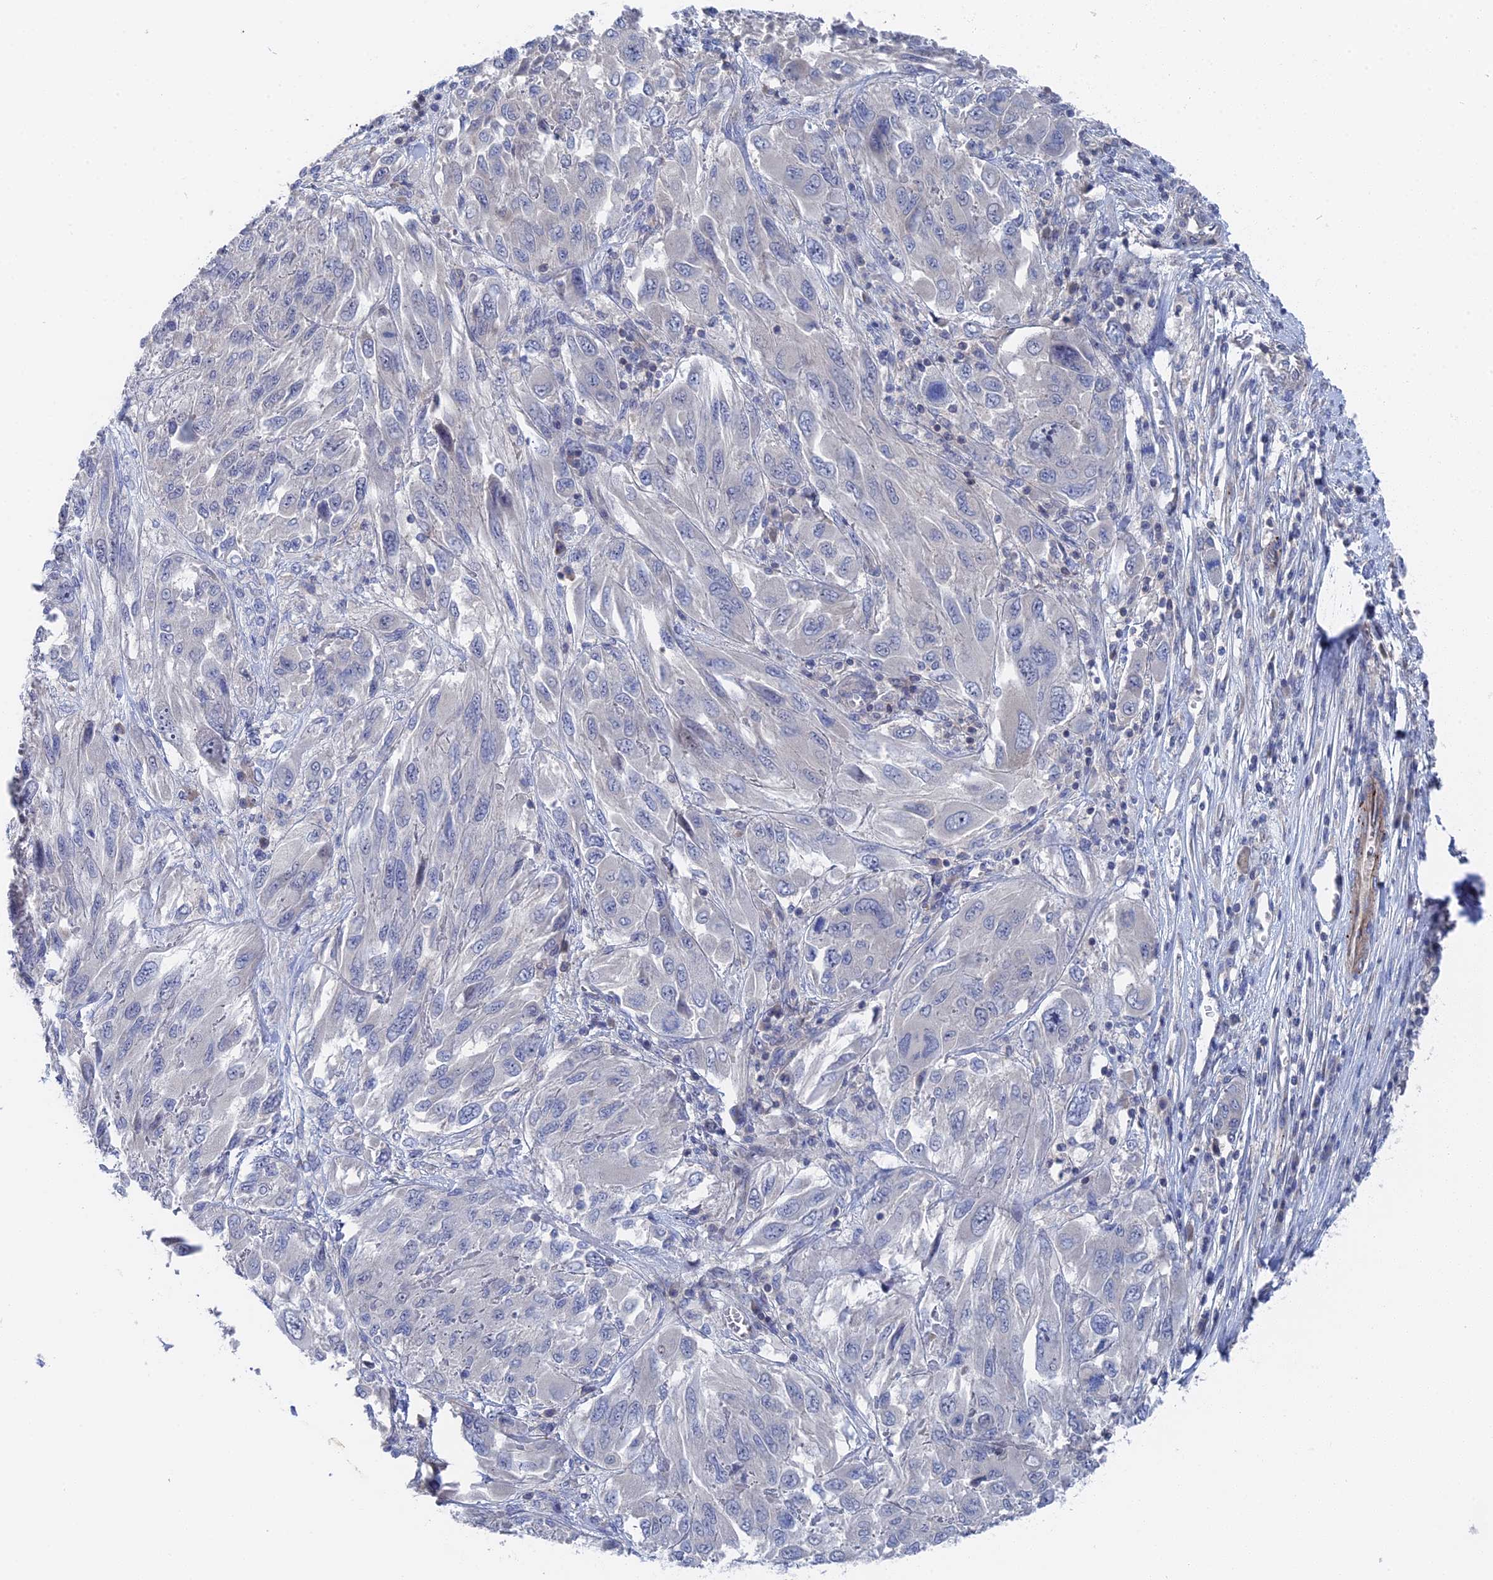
{"staining": {"intensity": "negative", "quantity": "none", "location": "none"}, "tissue": "melanoma", "cell_type": "Tumor cells", "image_type": "cancer", "snomed": [{"axis": "morphology", "description": "Malignant melanoma, NOS"}, {"axis": "topography", "description": "Skin"}], "caption": "Tumor cells show no significant staining in melanoma.", "gene": "MTHFSD", "patient": {"sex": "female", "age": 91}}